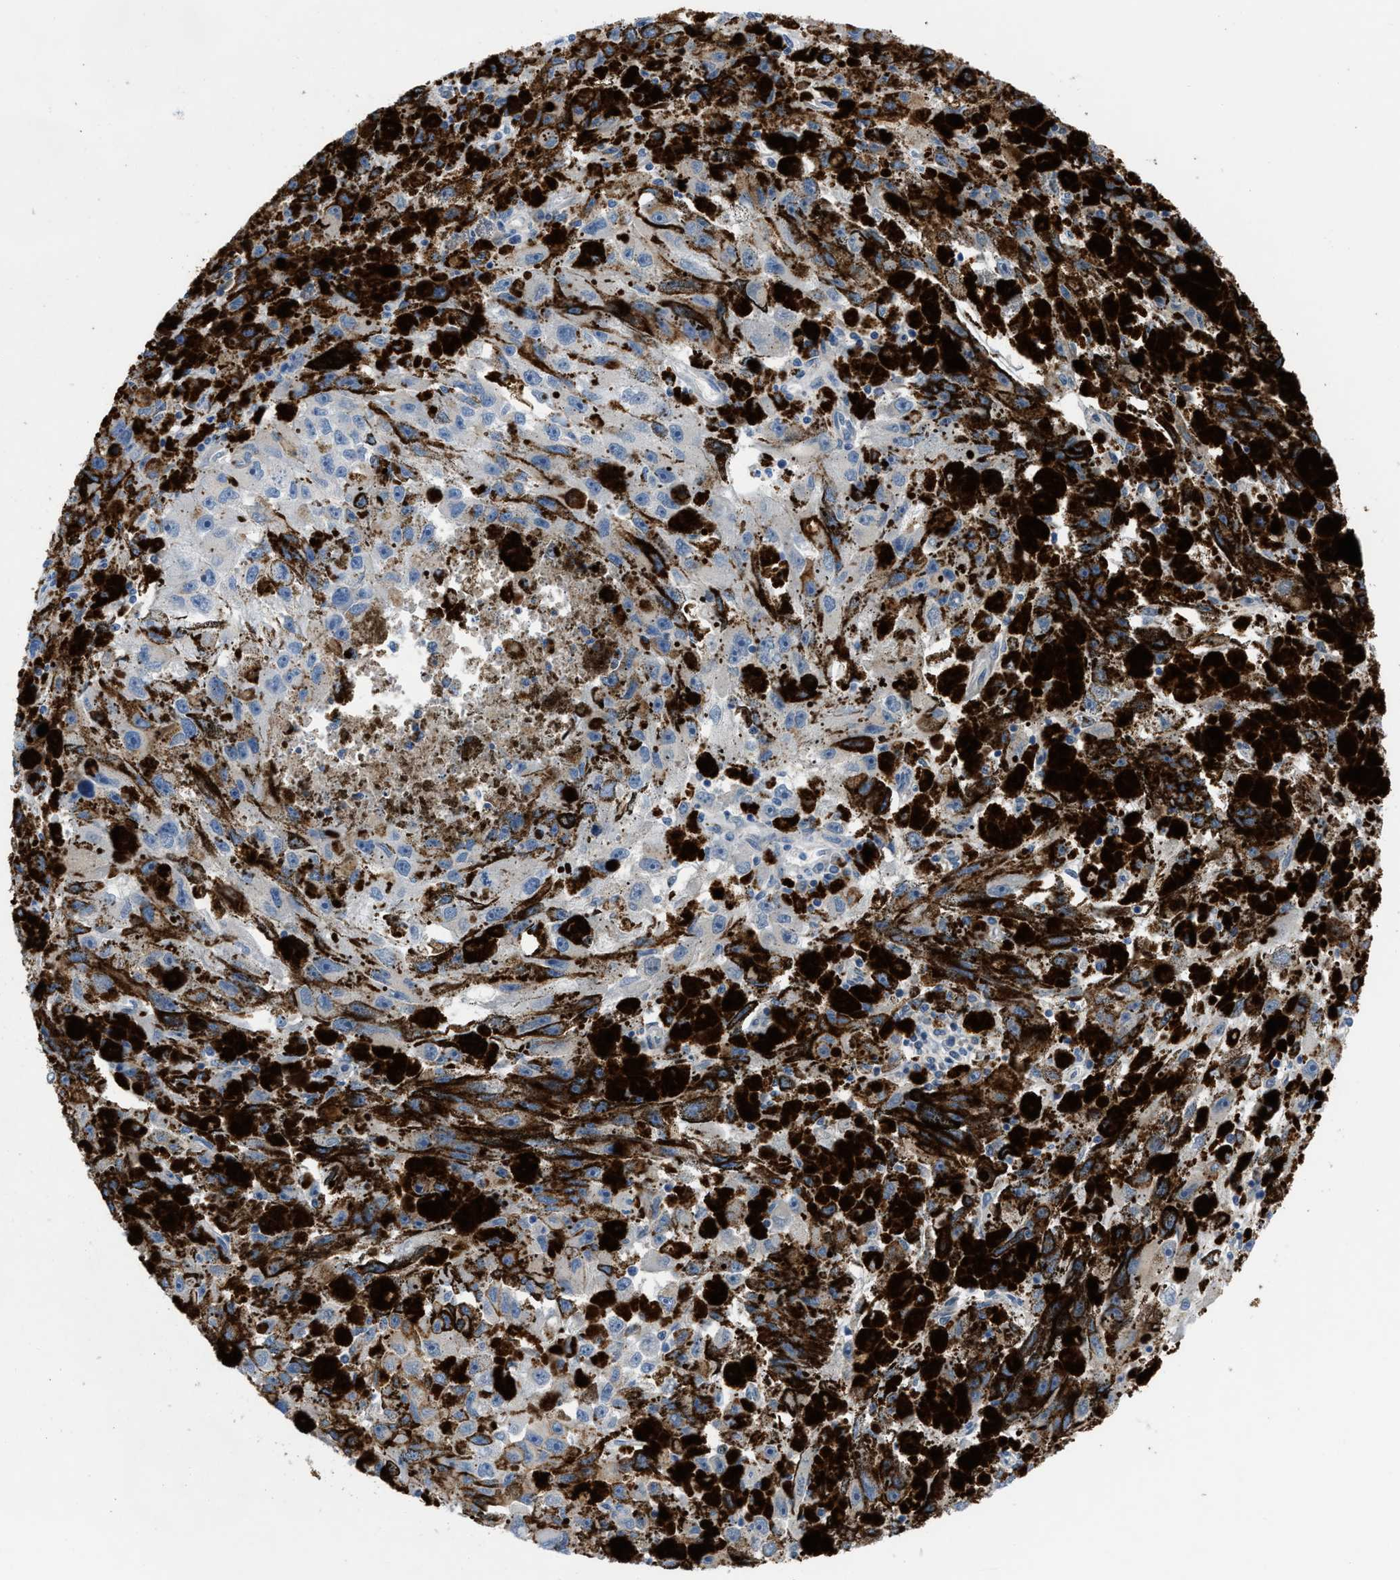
{"staining": {"intensity": "negative", "quantity": "none", "location": "none"}, "tissue": "melanoma", "cell_type": "Tumor cells", "image_type": "cancer", "snomed": [{"axis": "morphology", "description": "Malignant melanoma, NOS"}, {"axis": "topography", "description": "Skin"}], "caption": "Histopathology image shows no significant protein expression in tumor cells of malignant melanoma.", "gene": "XCR1", "patient": {"sex": "female", "age": 104}}